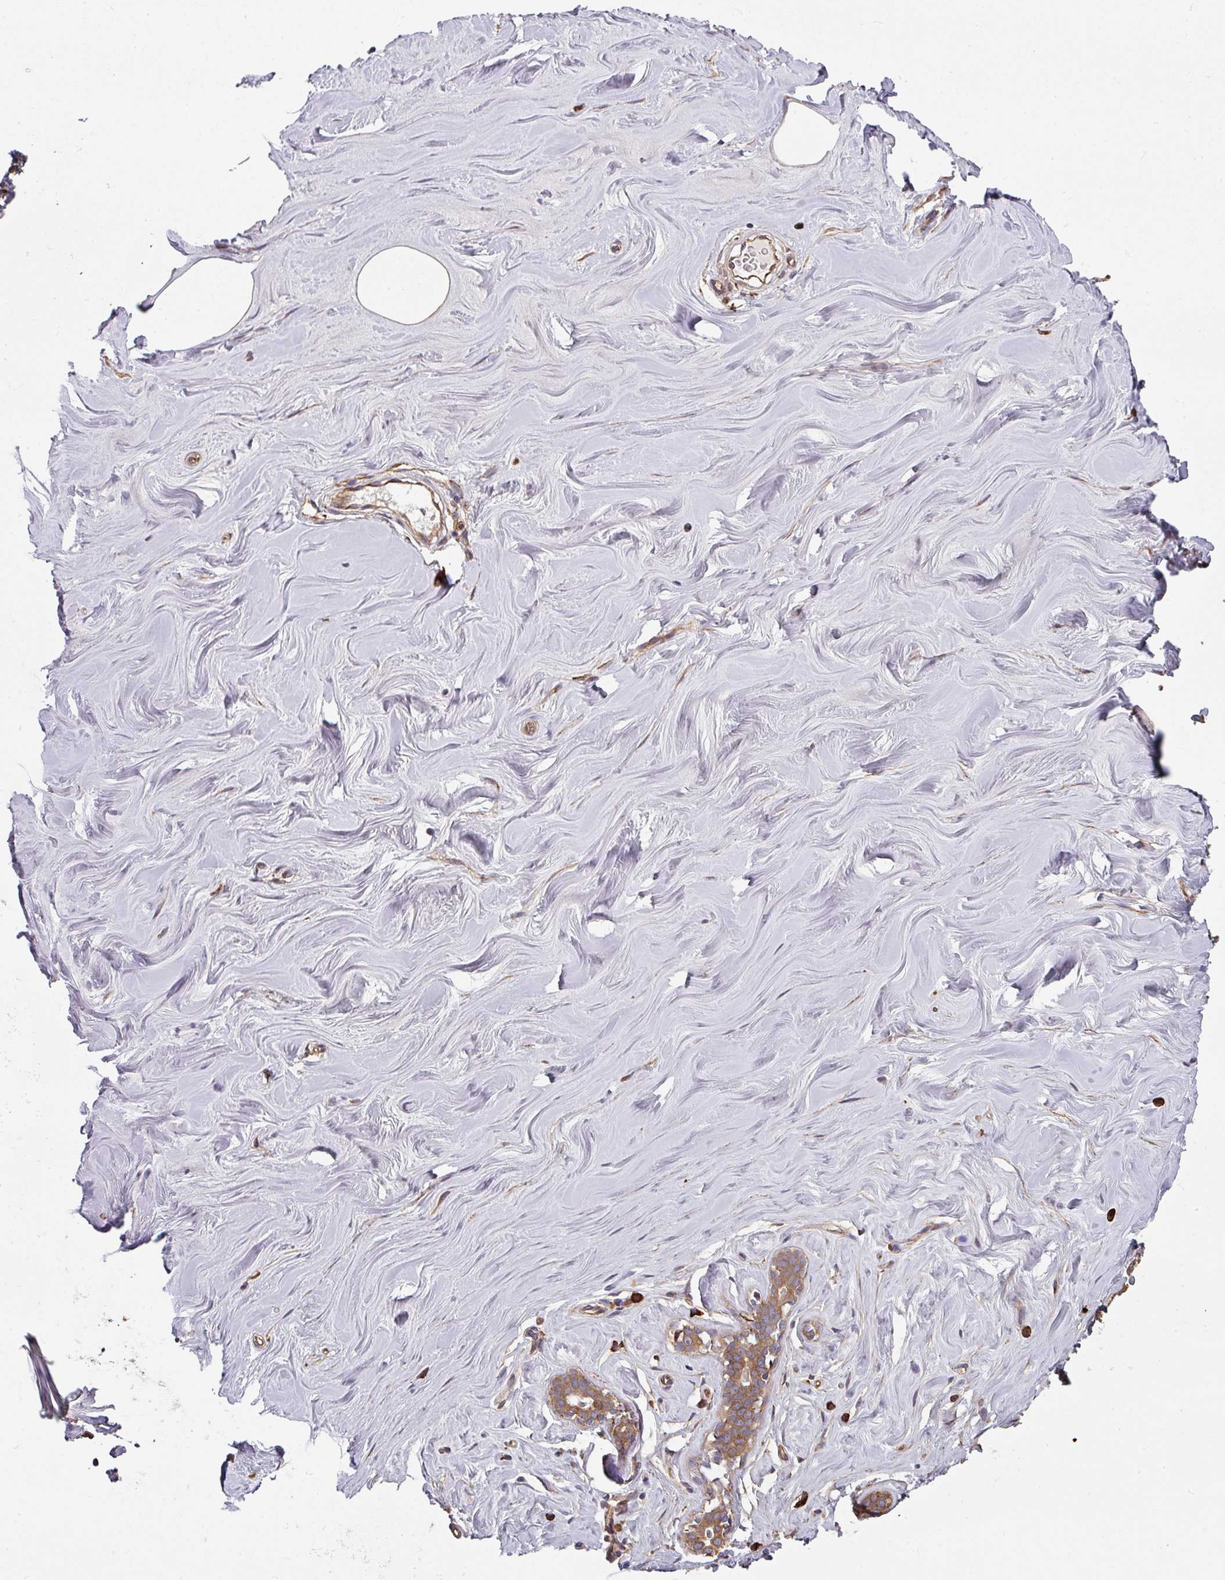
{"staining": {"intensity": "moderate", "quantity": ">75%", "location": "cytoplasmic/membranous"}, "tissue": "breast", "cell_type": "Adipocytes", "image_type": "normal", "snomed": [{"axis": "morphology", "description": "Normal tissue, NOS"}, {"axis": "topography", "description": "Breast"}], "caption": "Adipocytes reveal moderate cytoplasmic/membranous expression in approximately >75% of cells in normal breast.", "gene": "FAT4", "patient": {"sex": "female", "age": 25}}